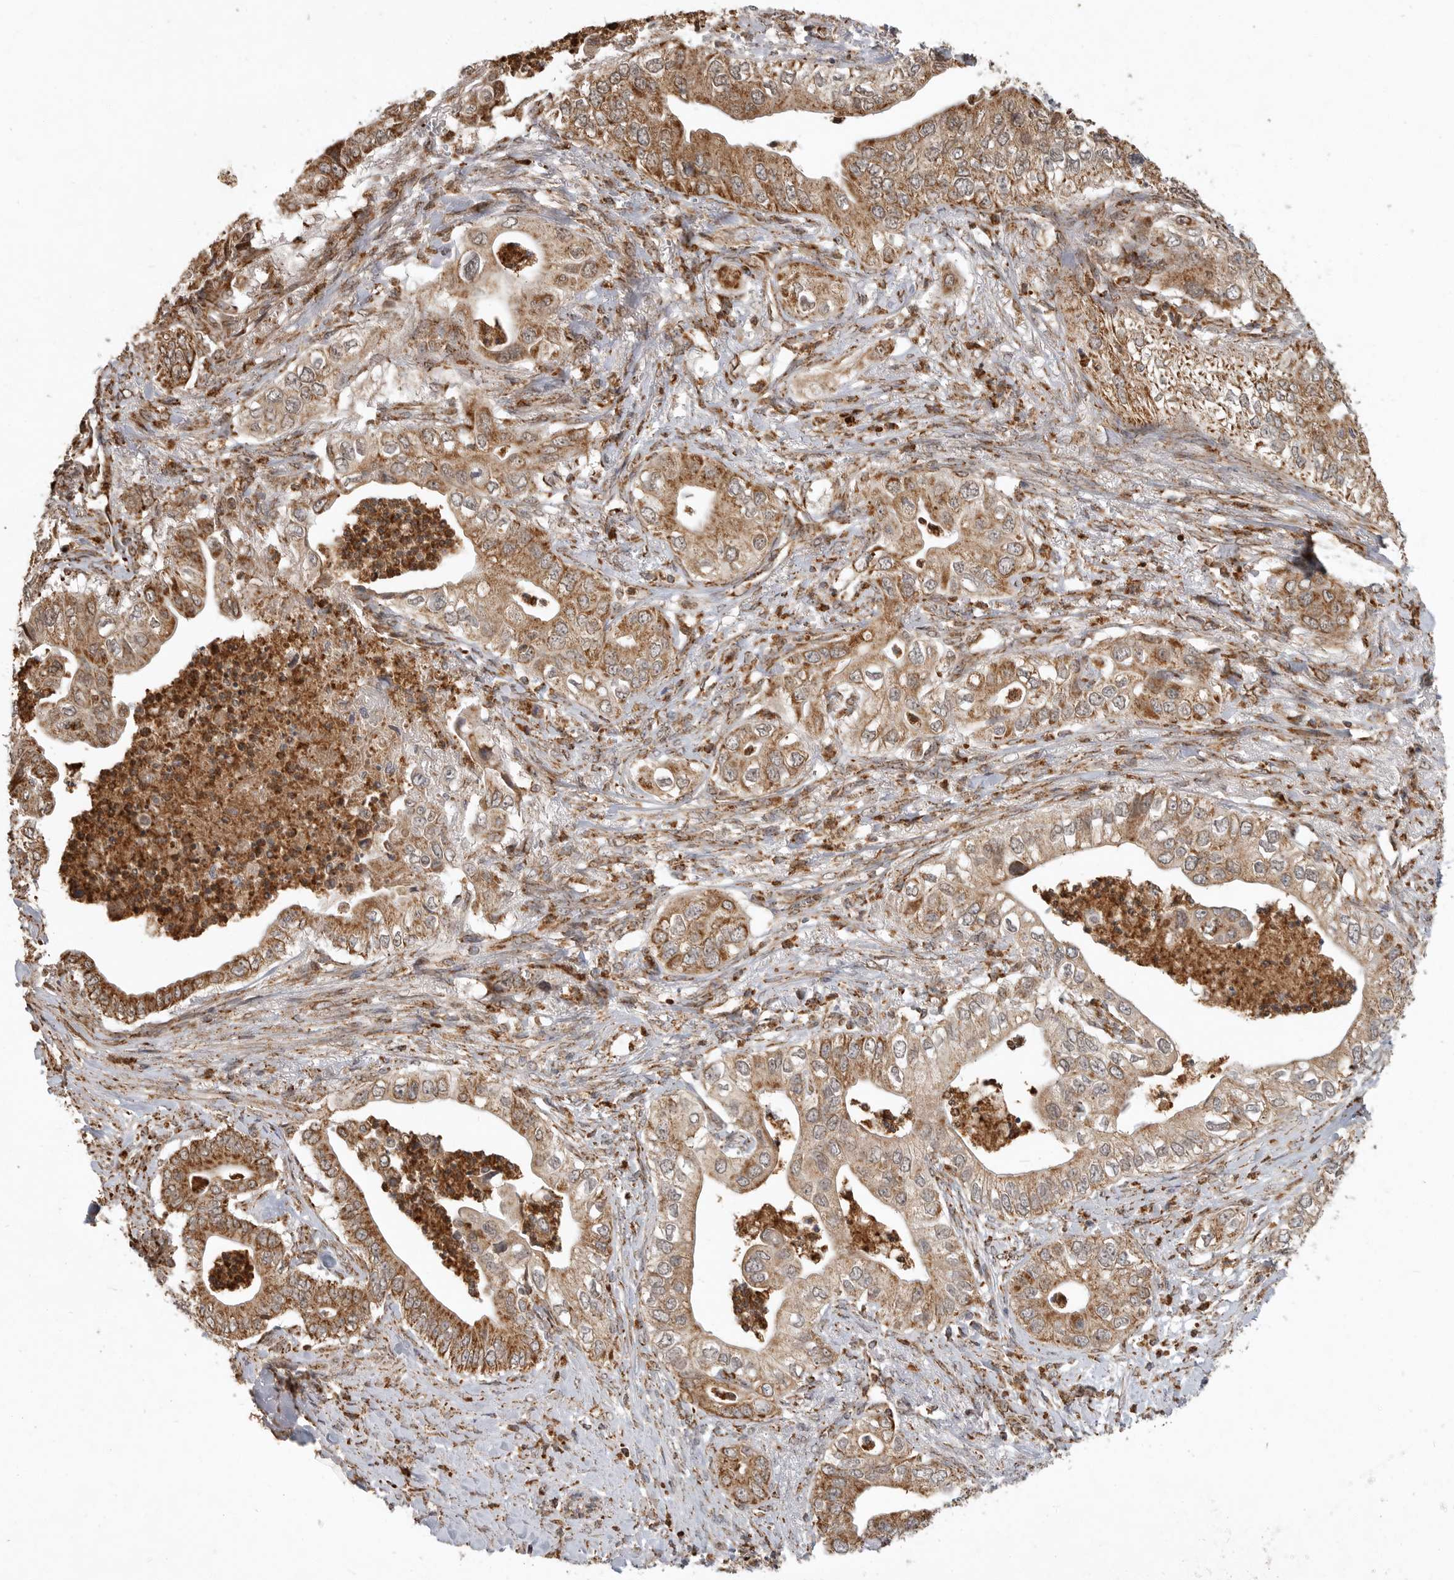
{"staining": {"intensity": "moderate", "quantity": ">75%", "location": "cytoplasmic/membranous"}, "tissue": "pancreatic cancer", "cell_type": "Tumor cells", "image_type": "cancer", "snomed": [{"axis": "morphology", "description": "Adenocarcinoma, NOS"}, {"axis": "topography", "description": "Pancreas"}], "caption": "Immunohistochemistry (DAB (3,3'-diaminobenzidine)) staining of pancreatic adenocarcinoma exhibits moderate cytoplasmic/membranous protein staining in approximately >75% of tumor cells.", "gene": "GCNT2", "patient": {"sex": "female", "age": 78}}